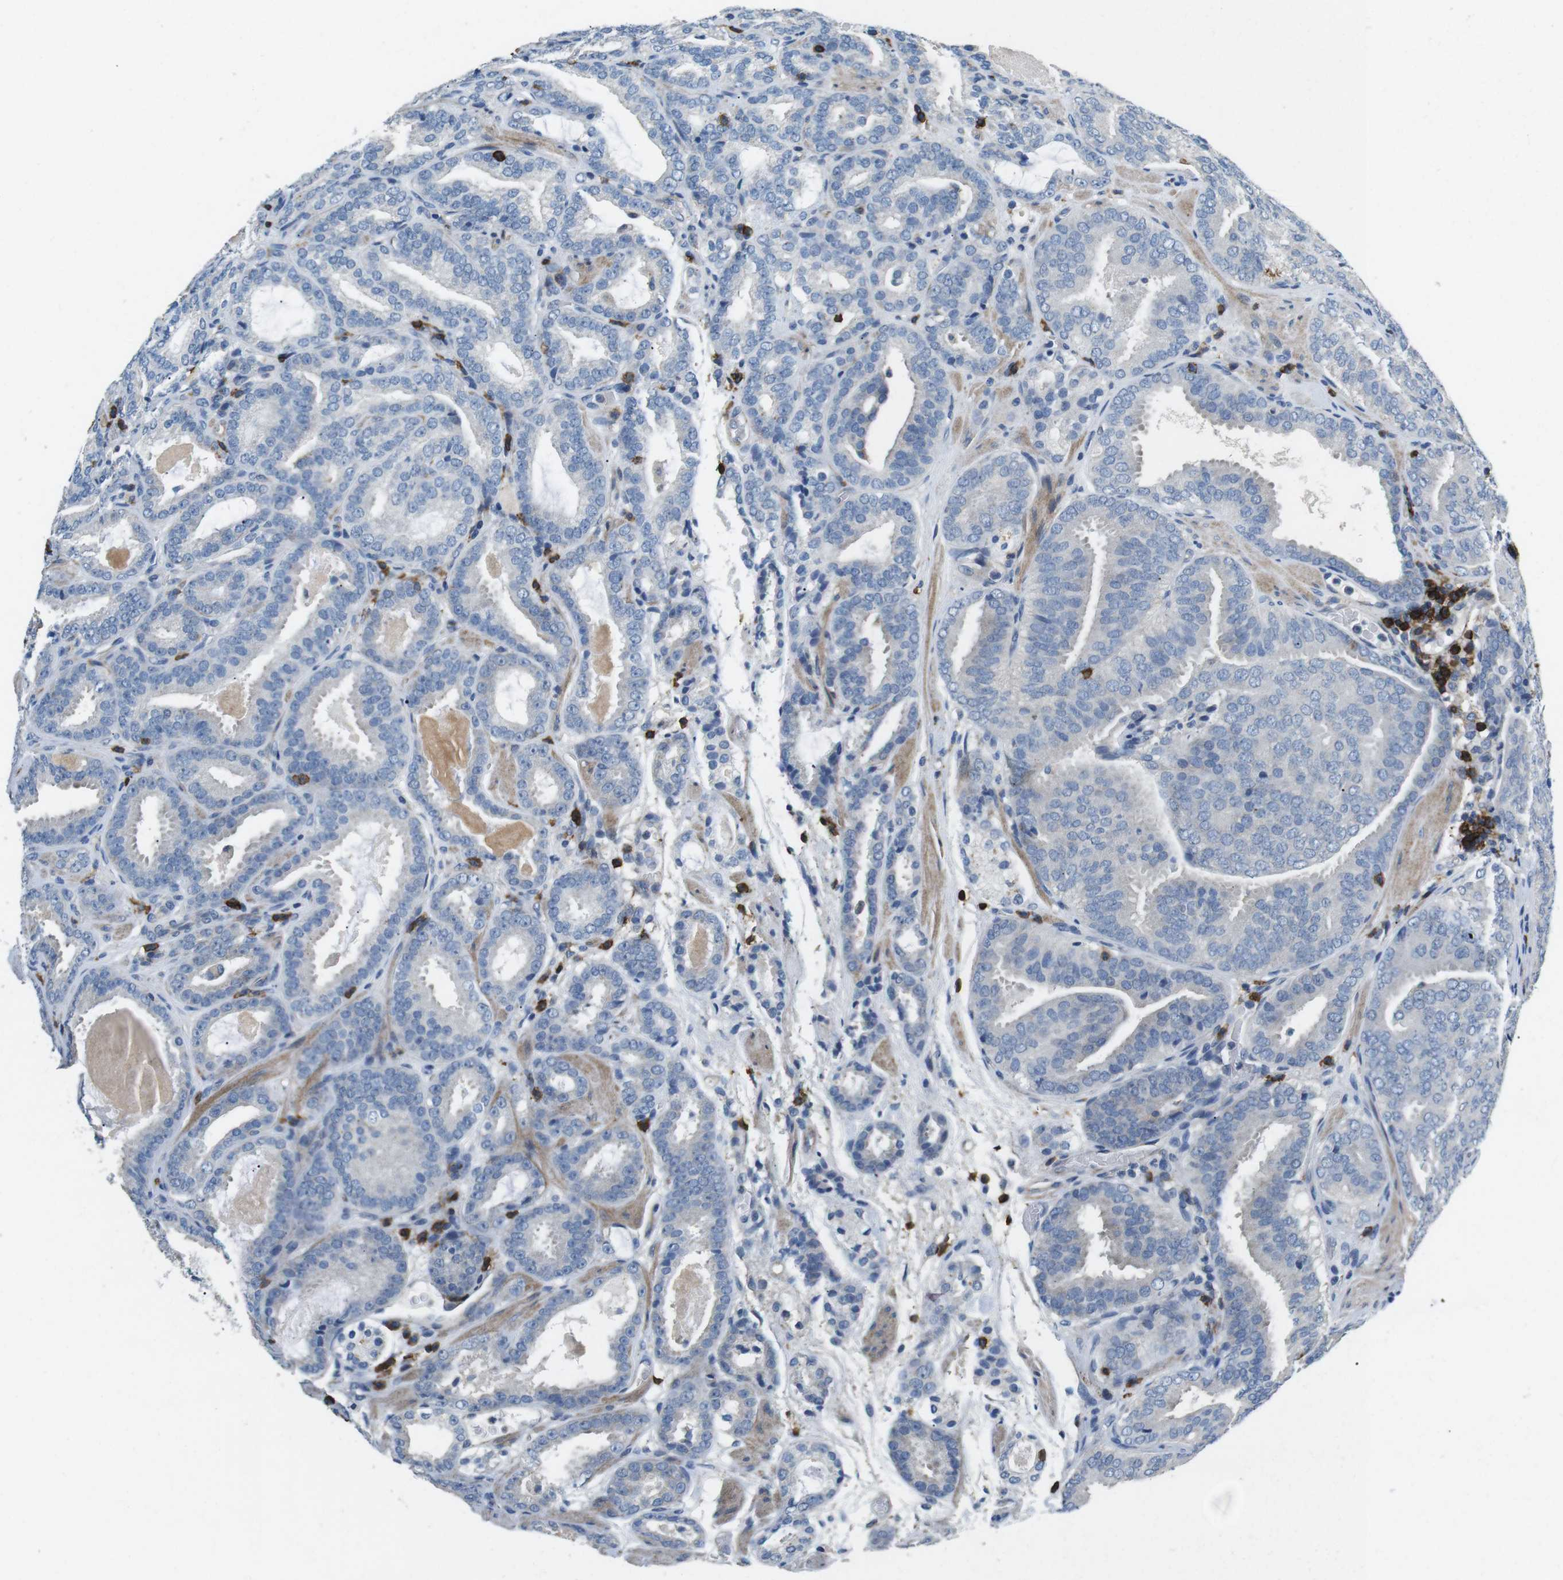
{"staining": {"intensity": "negative", "quantity": "none", "location": "none"}, "tissue": "prostate cancer", "cell_type": "Tumor cells", "image_type": "cancer", "snomed": [{"axis": "morphology", "description": "Adenocarcinoma, Low grade"}, {"axis": "topography", "description": "Prostate"}], "caption": "Micrograph shows no significant protein staining in tumor cells of prostate low-grade adenocarcinoma.", "gene": "CD6", "patient": {"sex": "male", "age": 69}}